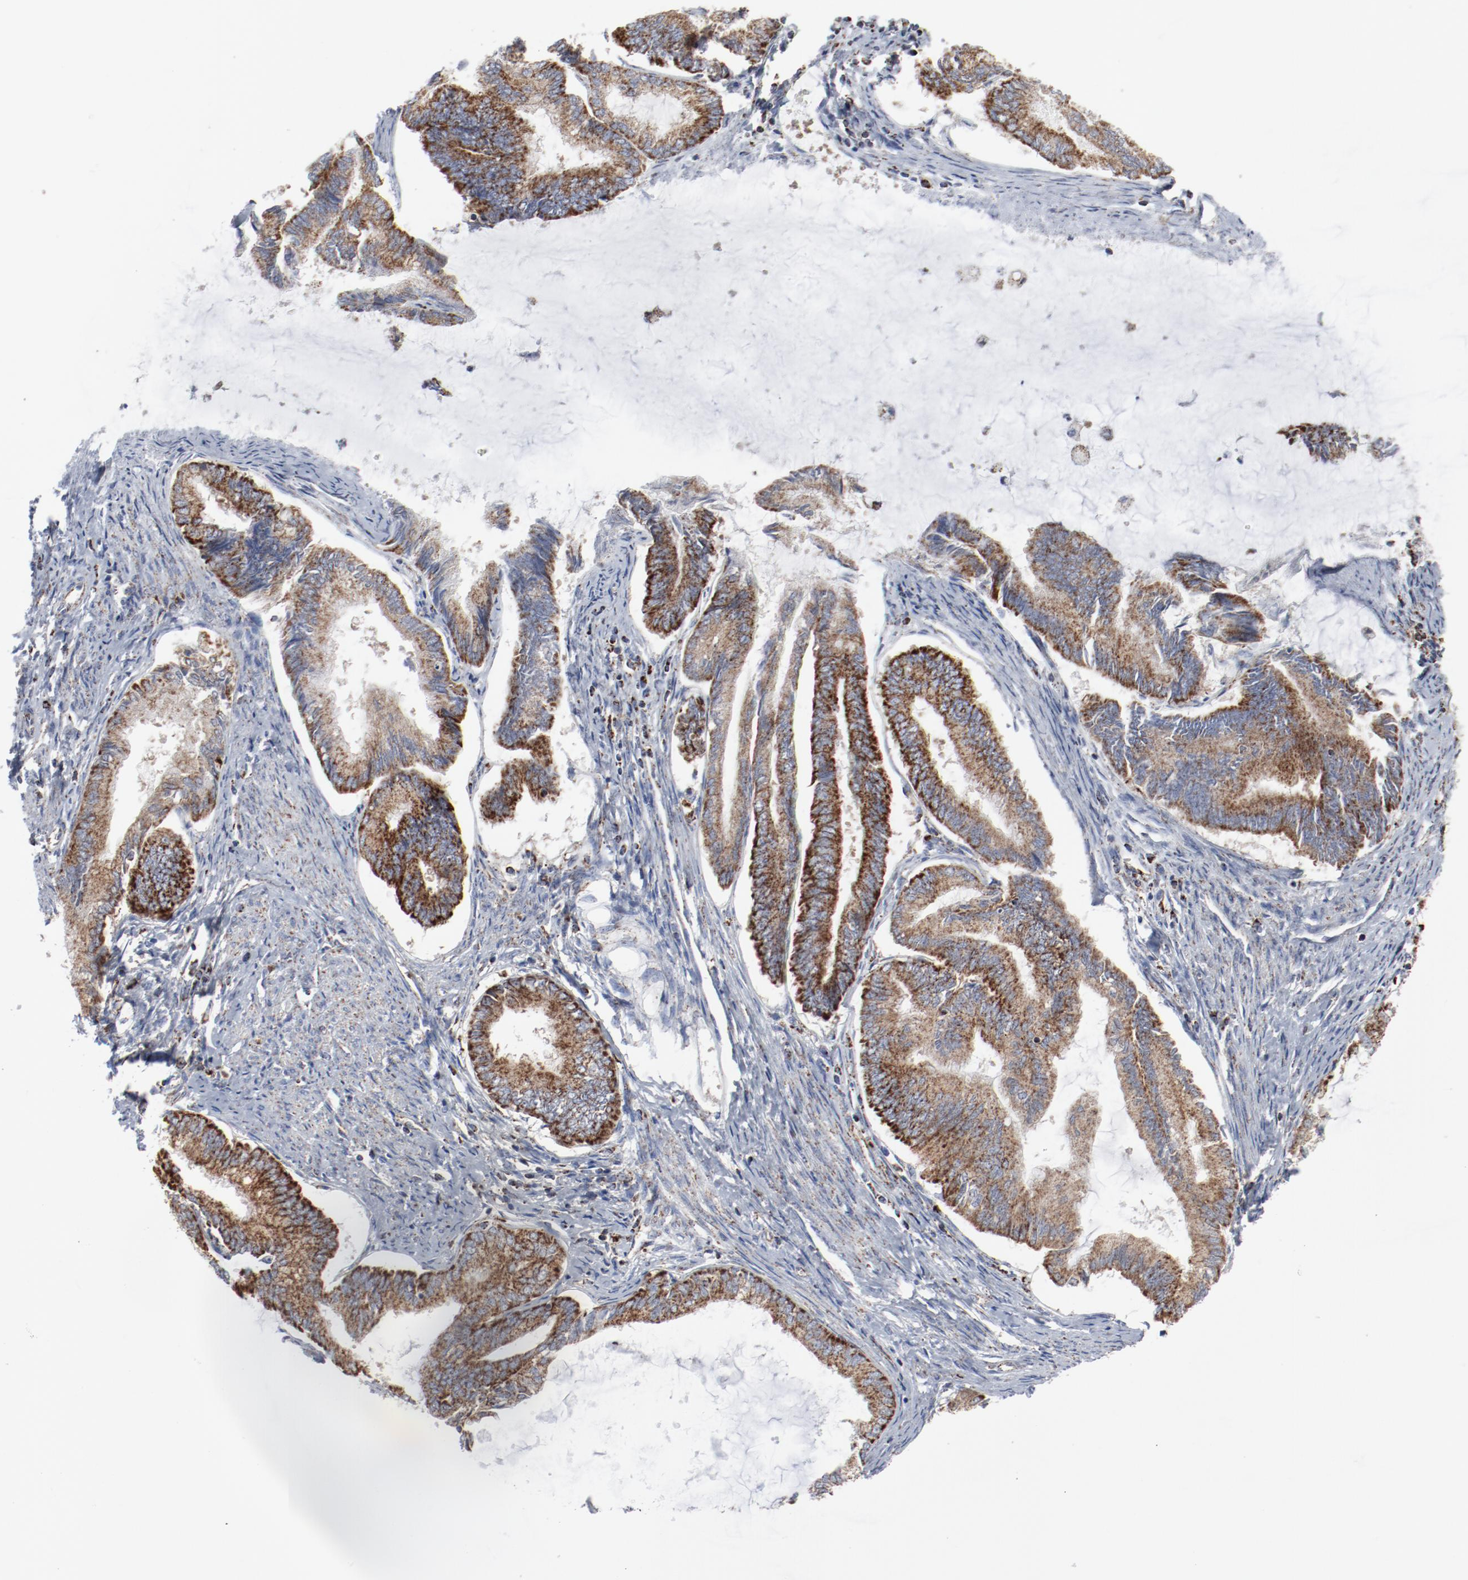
{"staining": {"intensity": "moderate", "quantity": ">75%", "location": "cytoplasmic/membranous"}, "tissue": "endometrial cancer", "cell_type": "Tumor cells", "image_type": "cancer", "snomed": [{"axis": "morphology", "description": "Adenocarcinoma, NOS"}, {"axis": "topography", "description": "Endometrium"}], "caption": "Moderate cytoplasmic/membranous staining for a protein is present in approximately >75% of tumor cells of adenocarcinoma (endometrial) using immunohistochemistry.", "gene": "SETD3", "patient": {"sex": "female", "age": 86}}